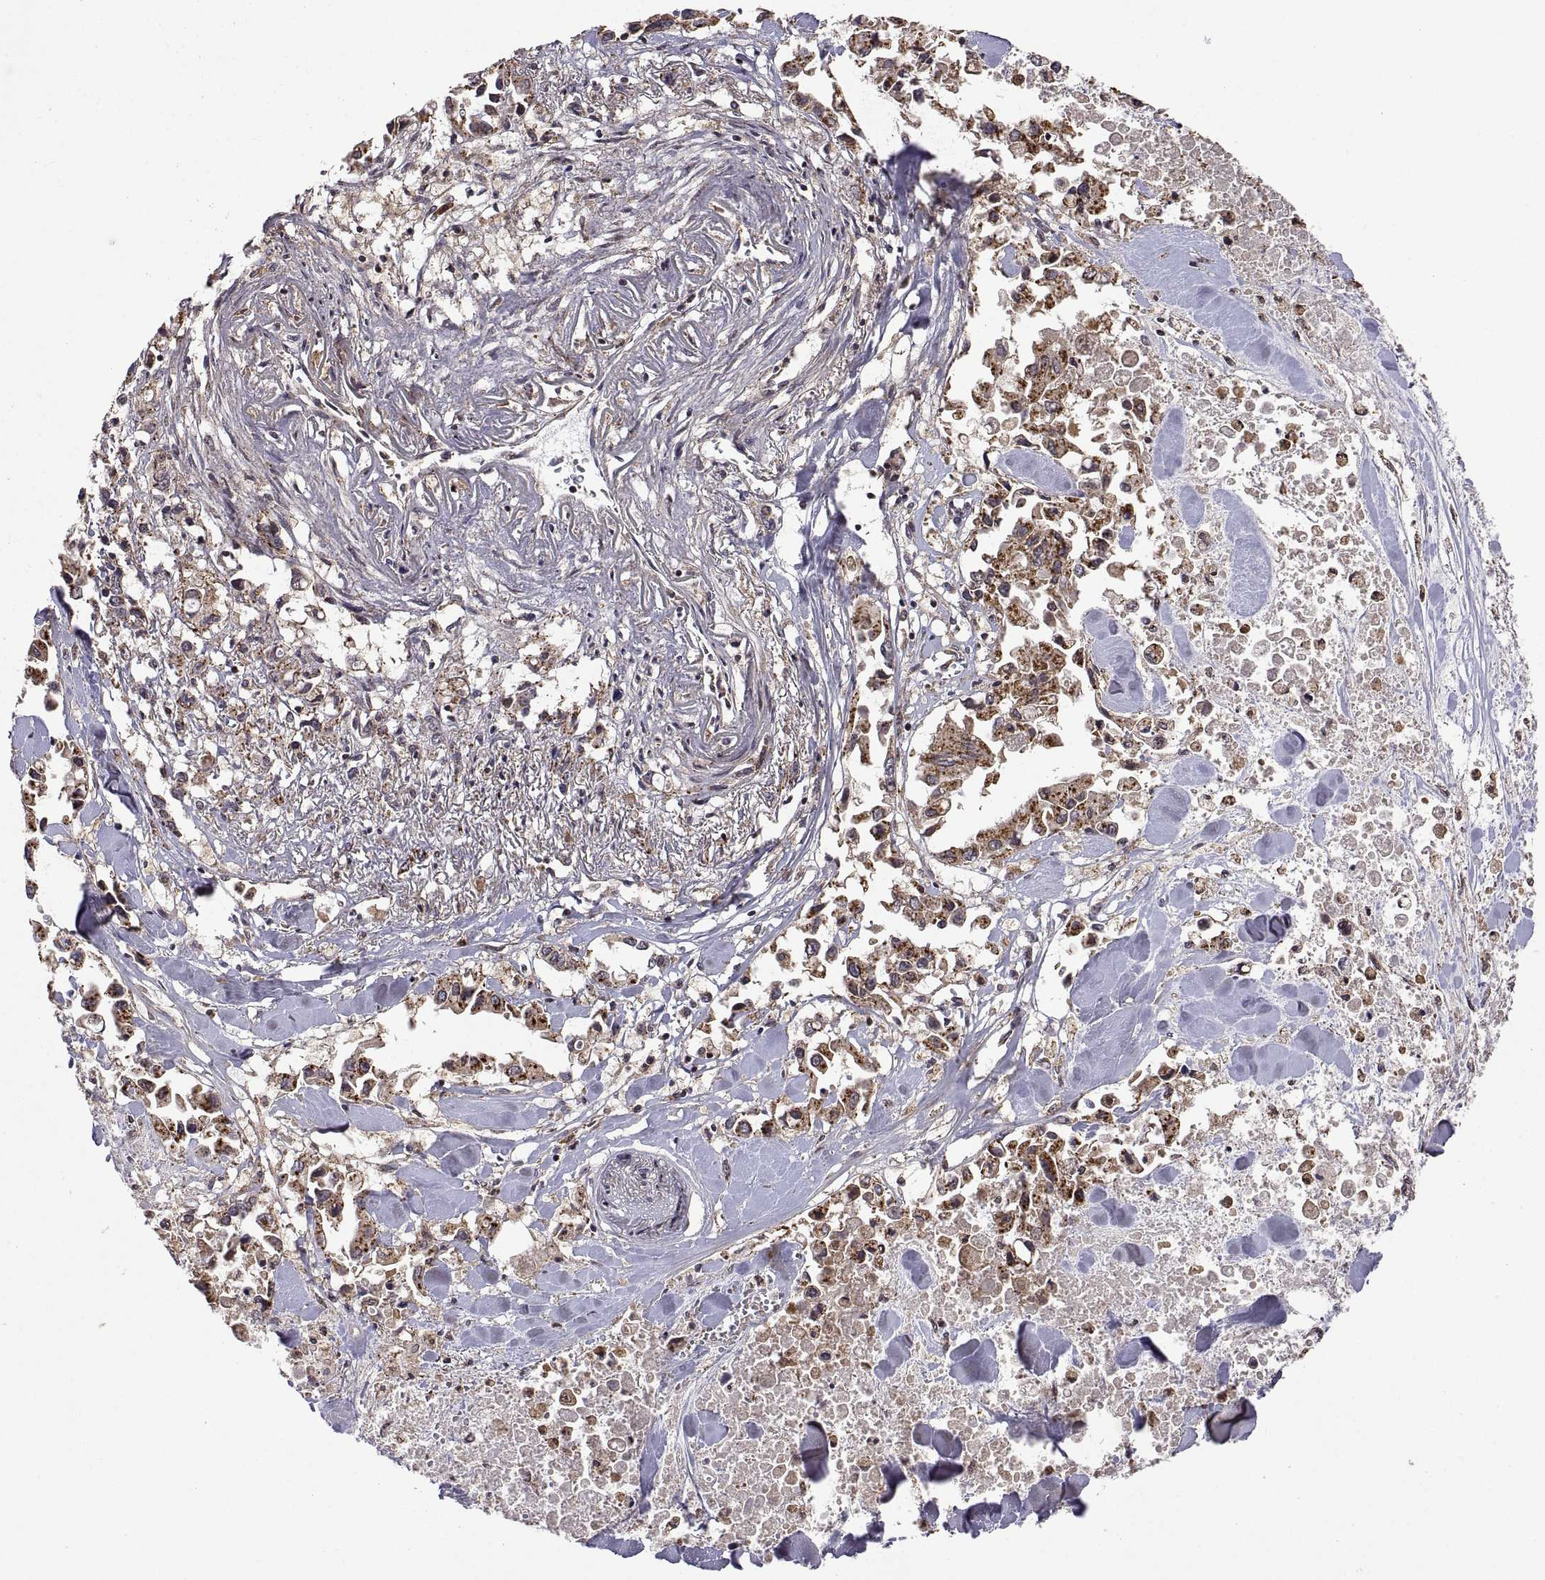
{"staining": {"intensity": "moderate", "quantity": "25%-75%", "location": "cytoplasmic/membranous"}, "tissue": "pancreatic cancer", "cell_type": "Tumor cells", "image_type": "cancer", "snomed": [{"axis": "morphology", "description": "Adenocarcinoma, NOS"}, {"axis": "topography", "description": "Pancreas"}], "caption": "Tumor cells display medium levels of moderate cytoplasmic/membranous positivity in approximately 25%-75% of cells in pancreatic cancer.", "gene": "ZNRF2", "patient": {"sex": "female", "age": 83}}